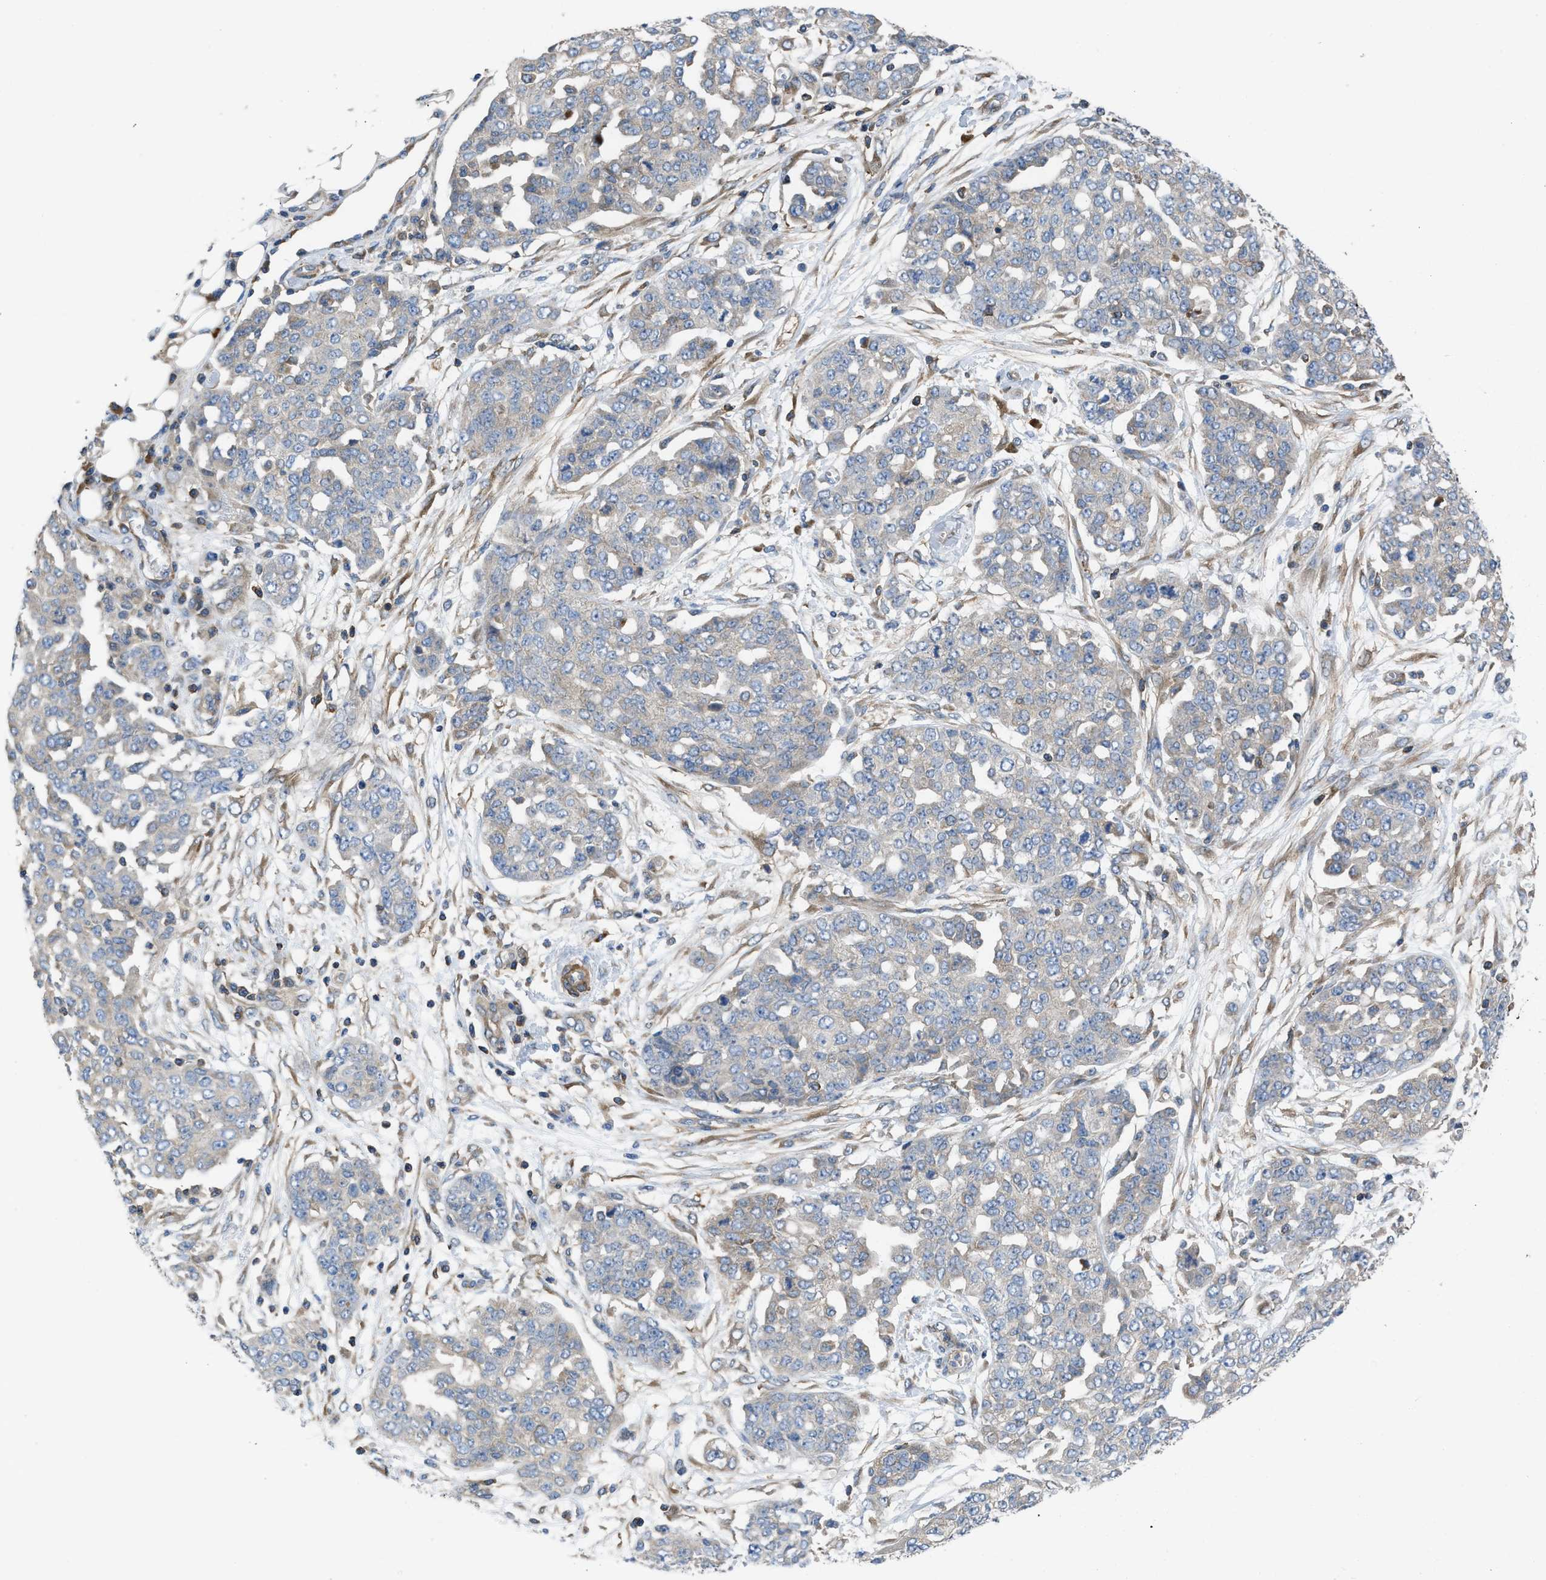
{"staining": {"intensity": "weak", "quantity": "<25%", "location": "cytoplasmic/membranous"}, "tissue": "ovarian cancer", "cell_type": "Tumor cells", "image_type": "cancer", "snomed": [{"axis": "morphology", "description": "Cystadenocarcinoma, serous, NOS"}, {"axis": "topography", "description": "Soft tissue"}, {"axis": "topography", "description": "Ovary"}], "caption": "Tumor cells show no significant protein staining in ovarian cancer (serous cystadenocarcinoma).", "gene": "CHKB", "patient": {"sex": "female", "age": 57}}